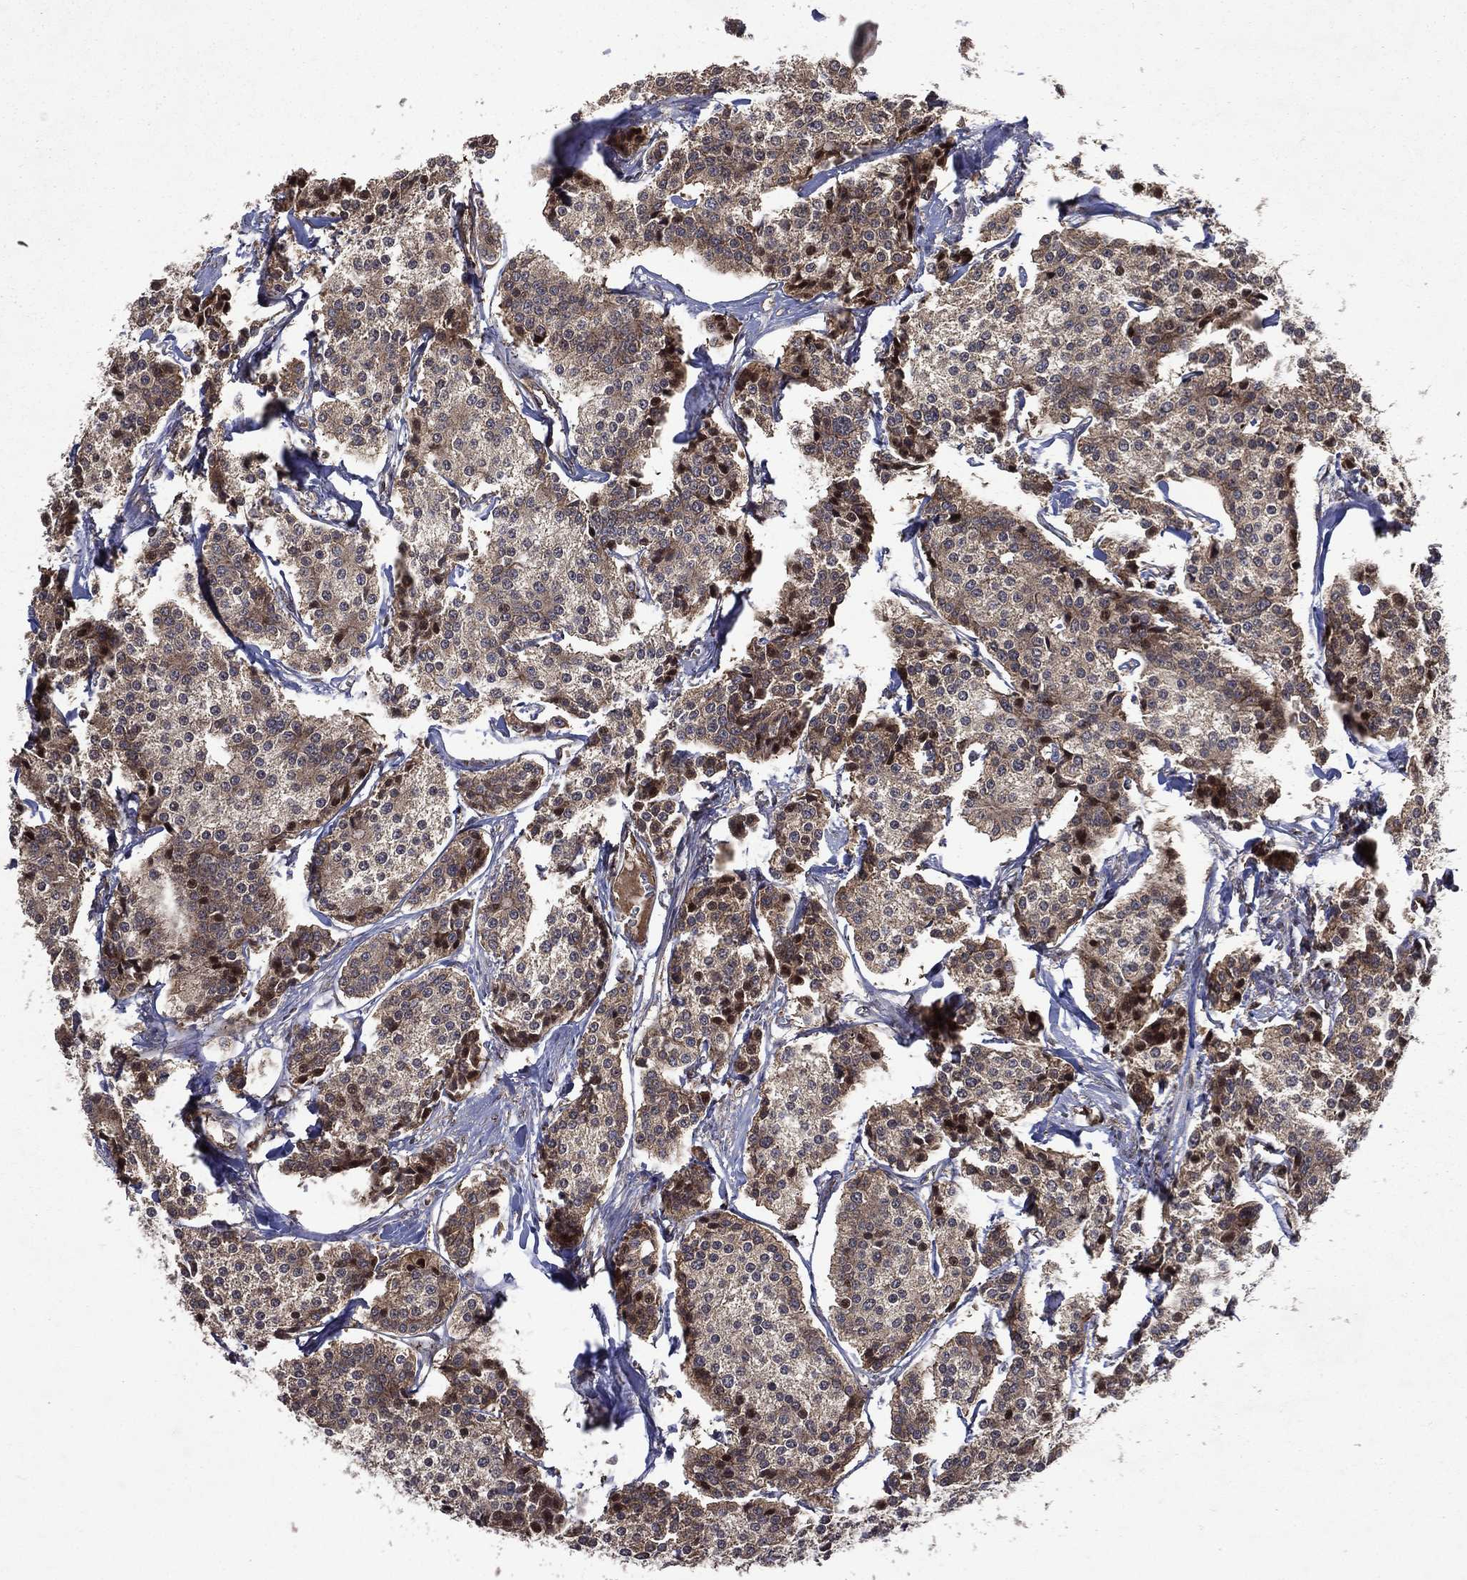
{"staining": {"intensity": "strong", "quantity": "<25%", "location": "nuclear"}, "tissue": "carcinoid", "cell_type": "Tumor cells", "image_type": "cancer", "snomed": [{"axis": "morphology", "description": "Carcinoid, malignant, NOS"}, {"axis": "topography", "description": "Small intestine"}], "caption": "Immunohistochemical staining of carcinoid (malignant) exhibits strong nuclear protein staining in about <25% of tumor cells.", "gene": "RAB11FIP4", "patient": {"sex": "female", "age": 65}}